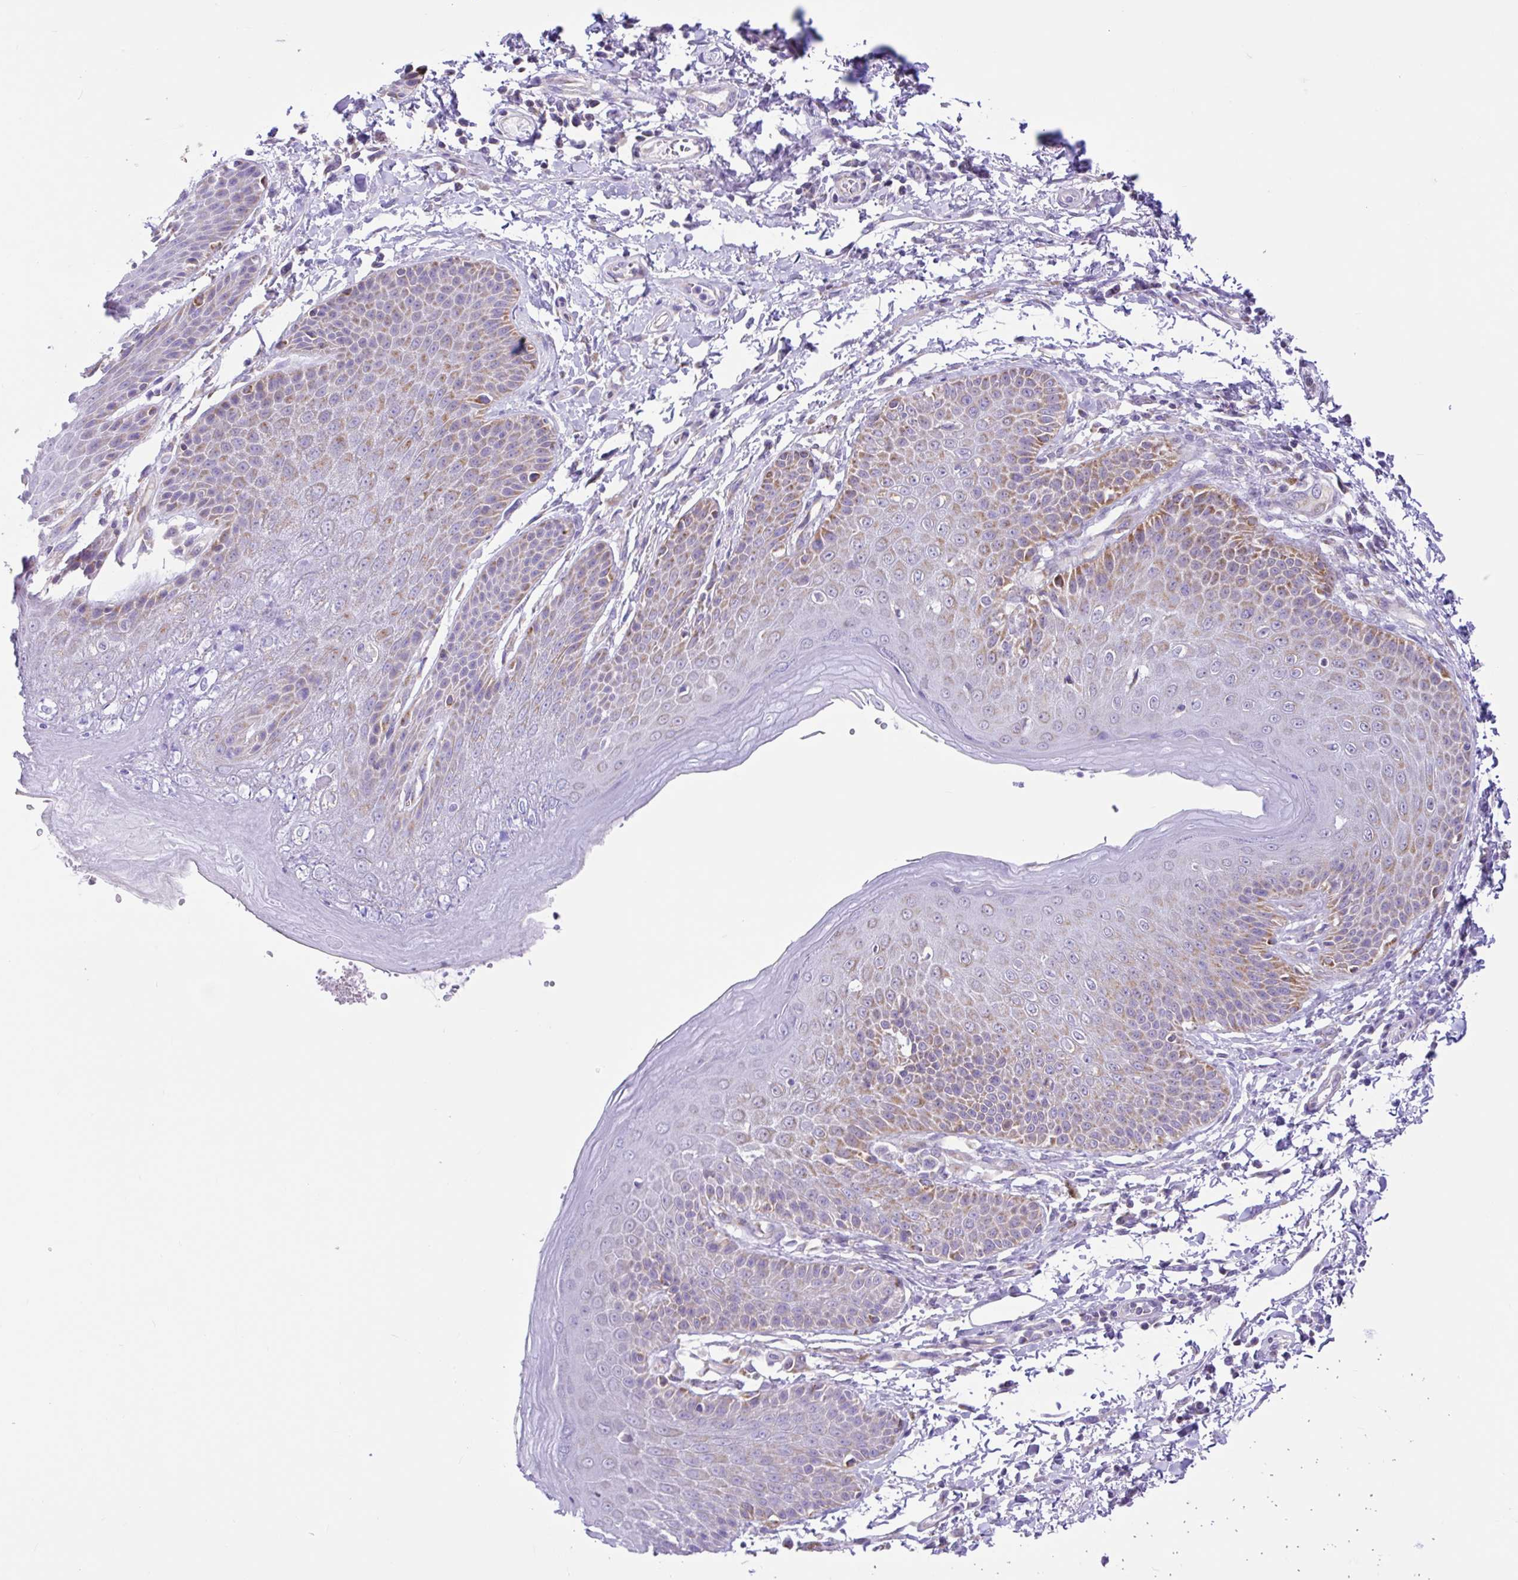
{"staining": {"intensity": "moderate", "quantity": "25%-75%", "location": "cytoplasmic/membranous"}, "tissue": "skin", "cell_type": "Epidermal cells", "image_type": "normal", "snomed": [{"axis": "morphology", "description": "Normal tissue, NOS"}, {"axis": "topography", "description": "Peripheral nerve tissue"}], "caption": "IHC of normal human skin exhibits medium levels of moderate cytoplasmic/membranous expression in about 25%-75% of epidermal cells.", "gene": "NDUFS2", "patient": {"sex": "male", "age": 51}}